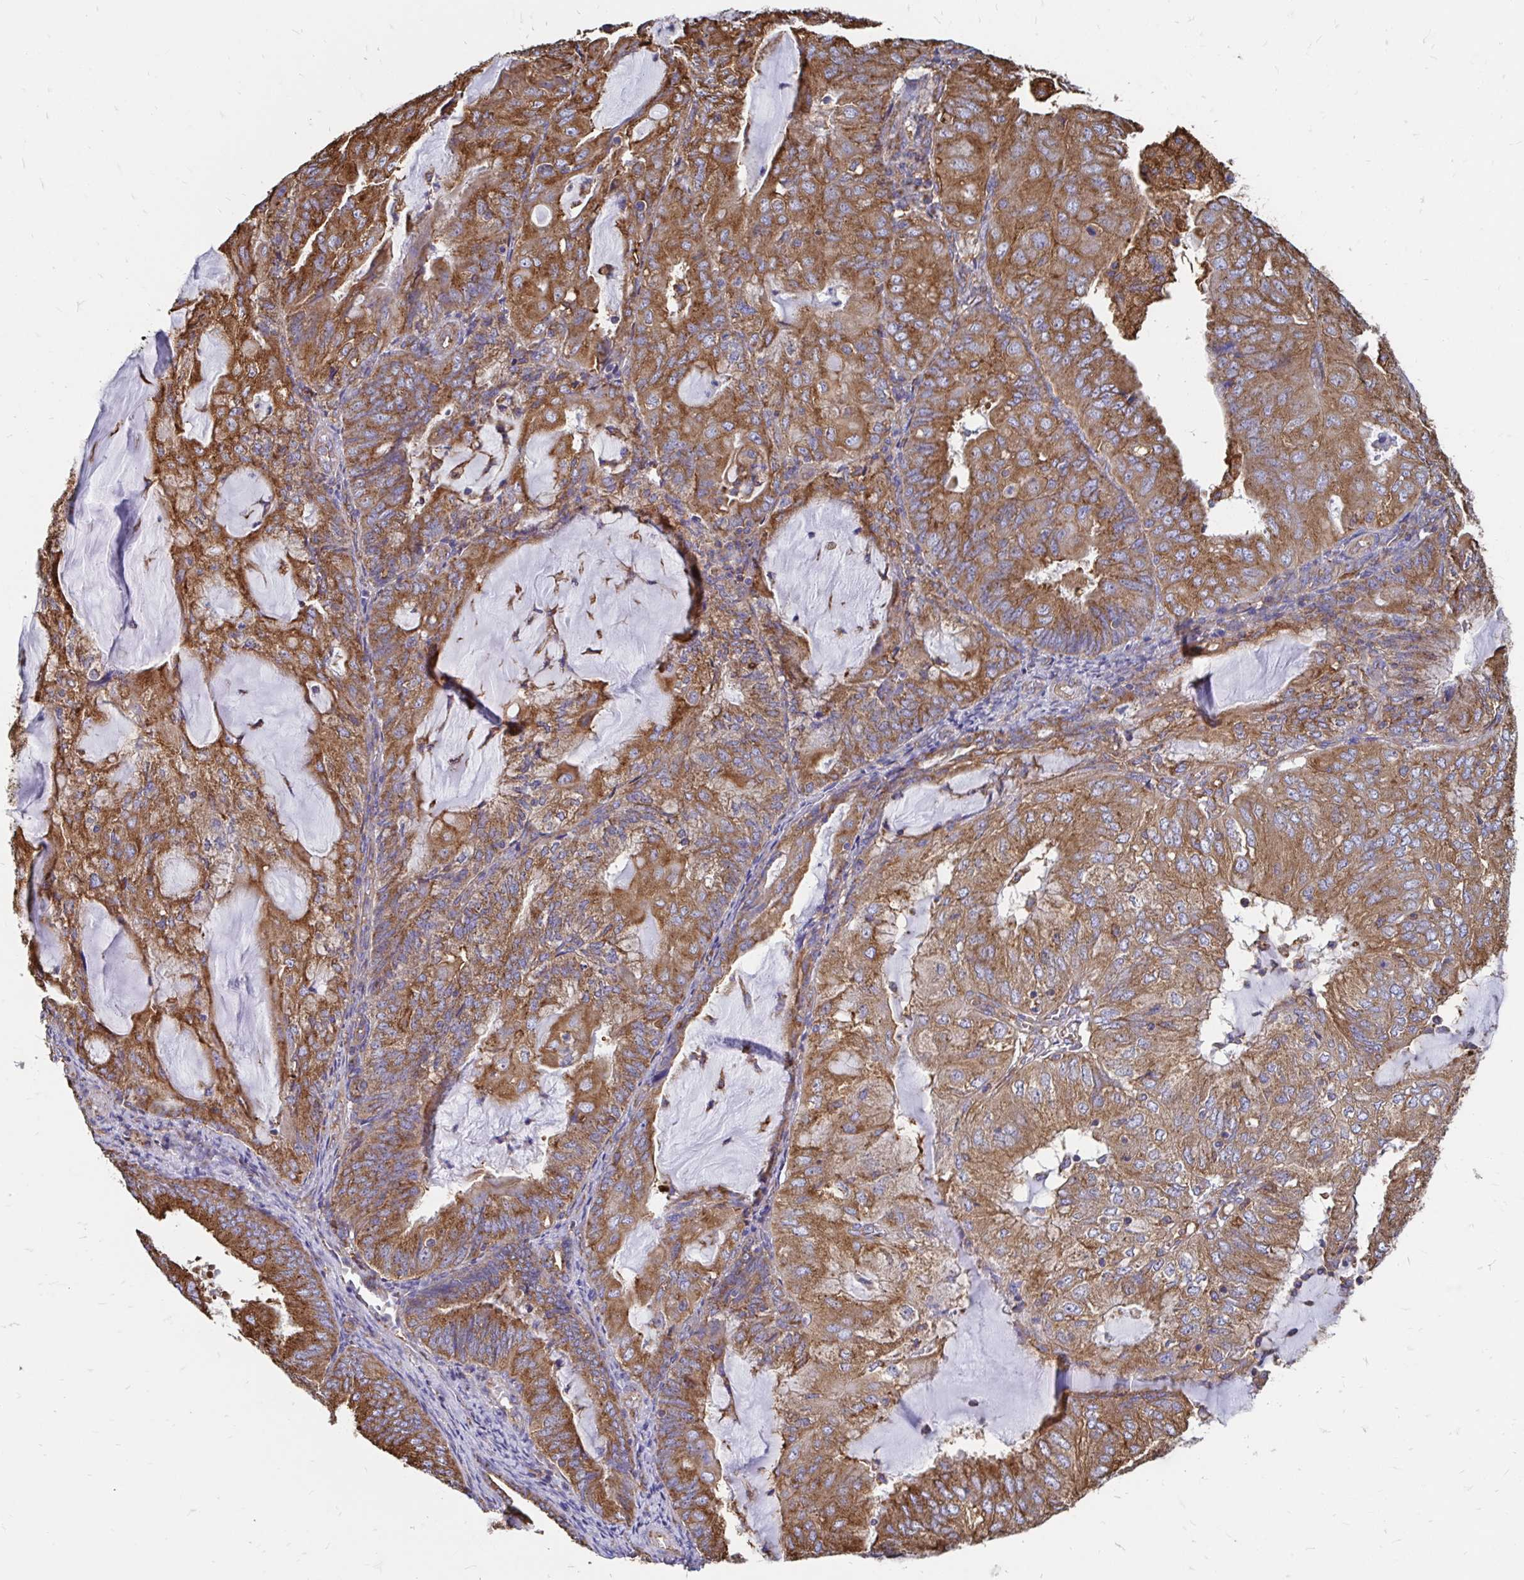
{"staining": {"intensity": "strong", "quantity": ">75%", "location": "cytoplasmic/membranous"}, "tissue": "endometrial cancer", "cell_type": "Tumor cells", "image_type": "cancer", "snomed": [{"axis": "morphology", "description": "Adenocarcinoma, NOS"}, {"axis": "topography", "description": "Endometrium"}], "caption": "There is high levels of strong cytoplasmic/membranous positivity in tumor cells of endometrial cancer (adenocarcinoma), as demonstrated by immunohistochemical staining (brown color).", "gene": "CLTC", "patient": {"sex": "female", "age": 81}}